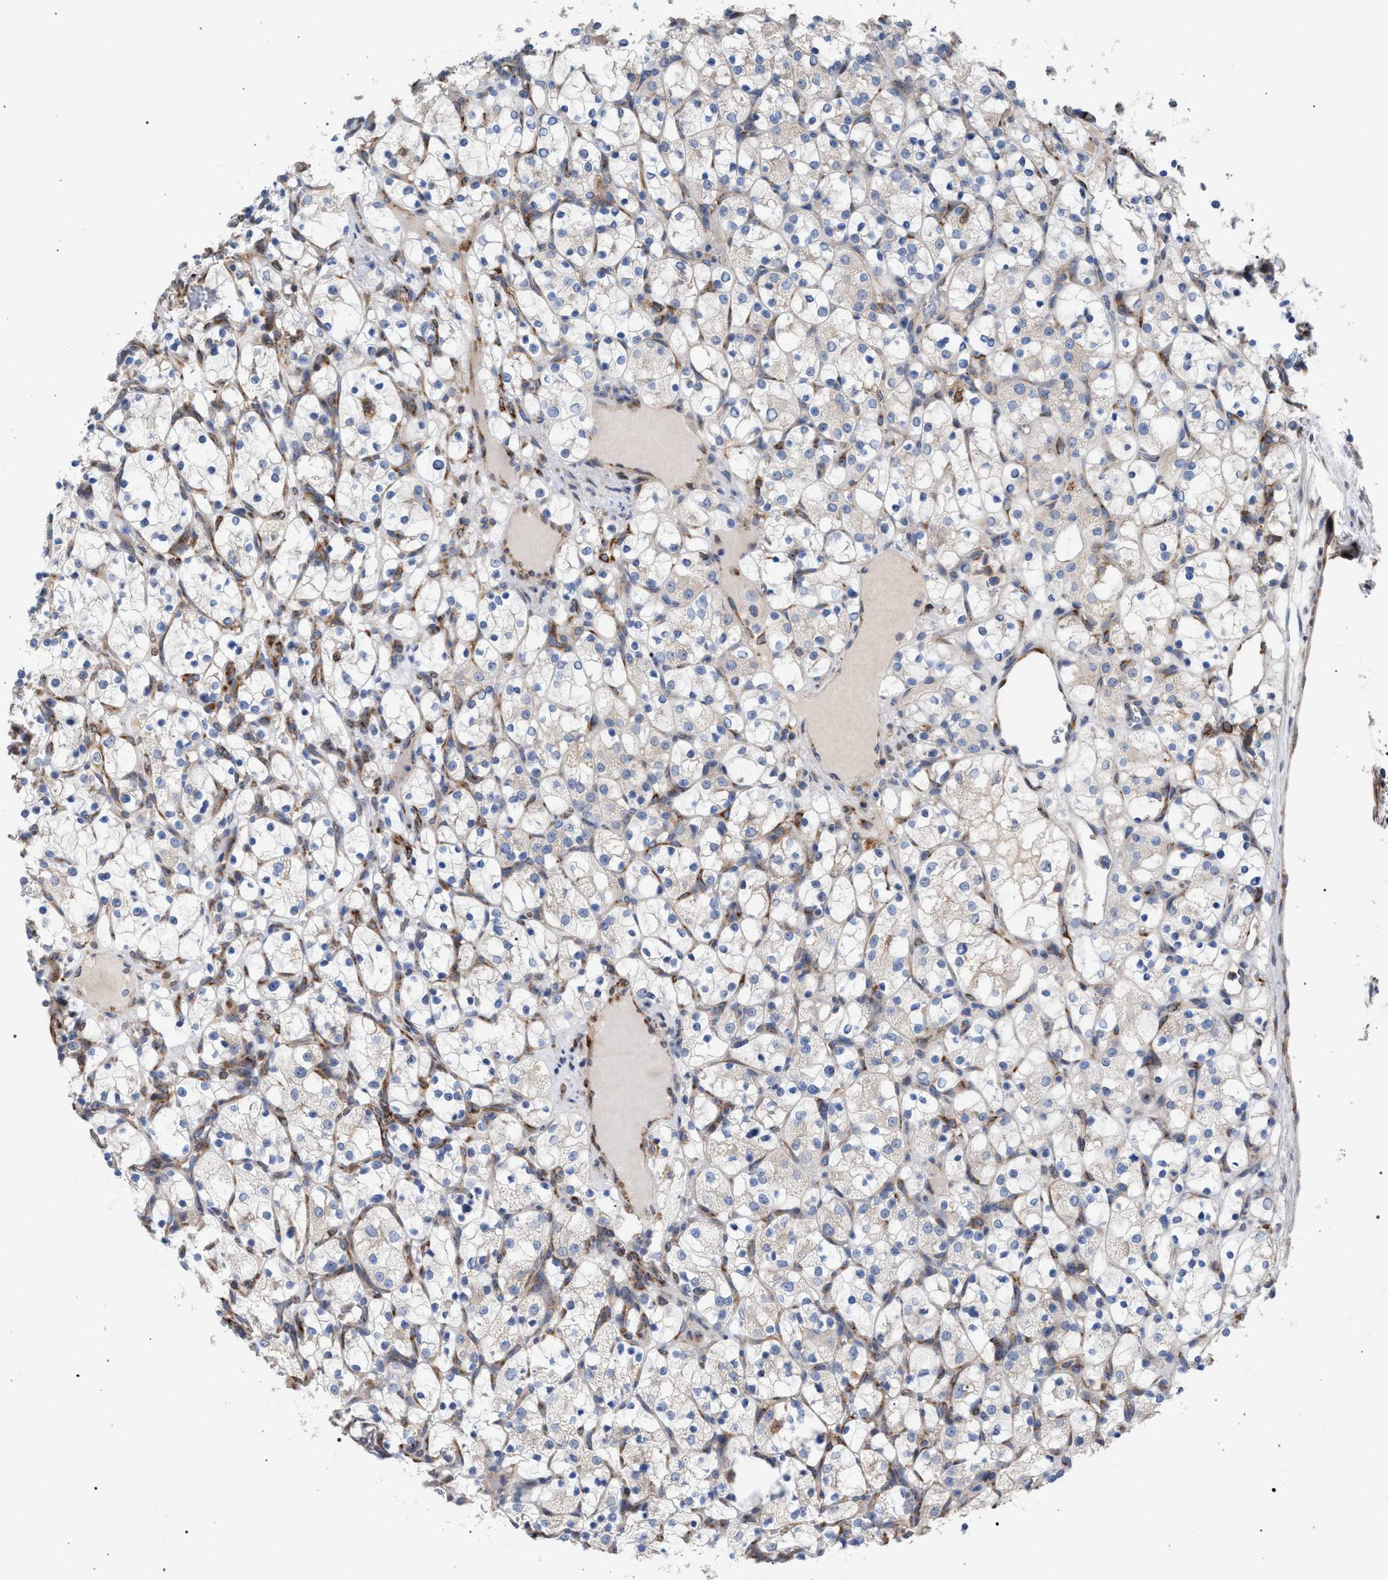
{"staining": {"intensity": "negative", "quantity": "none", "location": "none"}, "tissue": "renal cancer", "cell_type": "Tumor cells", "image_type": "cancer", "snomed": [{"axis": "morphology", "description": "Adenocarcinoma, NOS"}, {"axis": "topography", "description": "Kidney"}], "caption": "Immunohistochemistry of human renal cancer shows no positivity in tumor cells.", "gene": "CDR2L", "patient": {"sex": "female", "age": 69}}